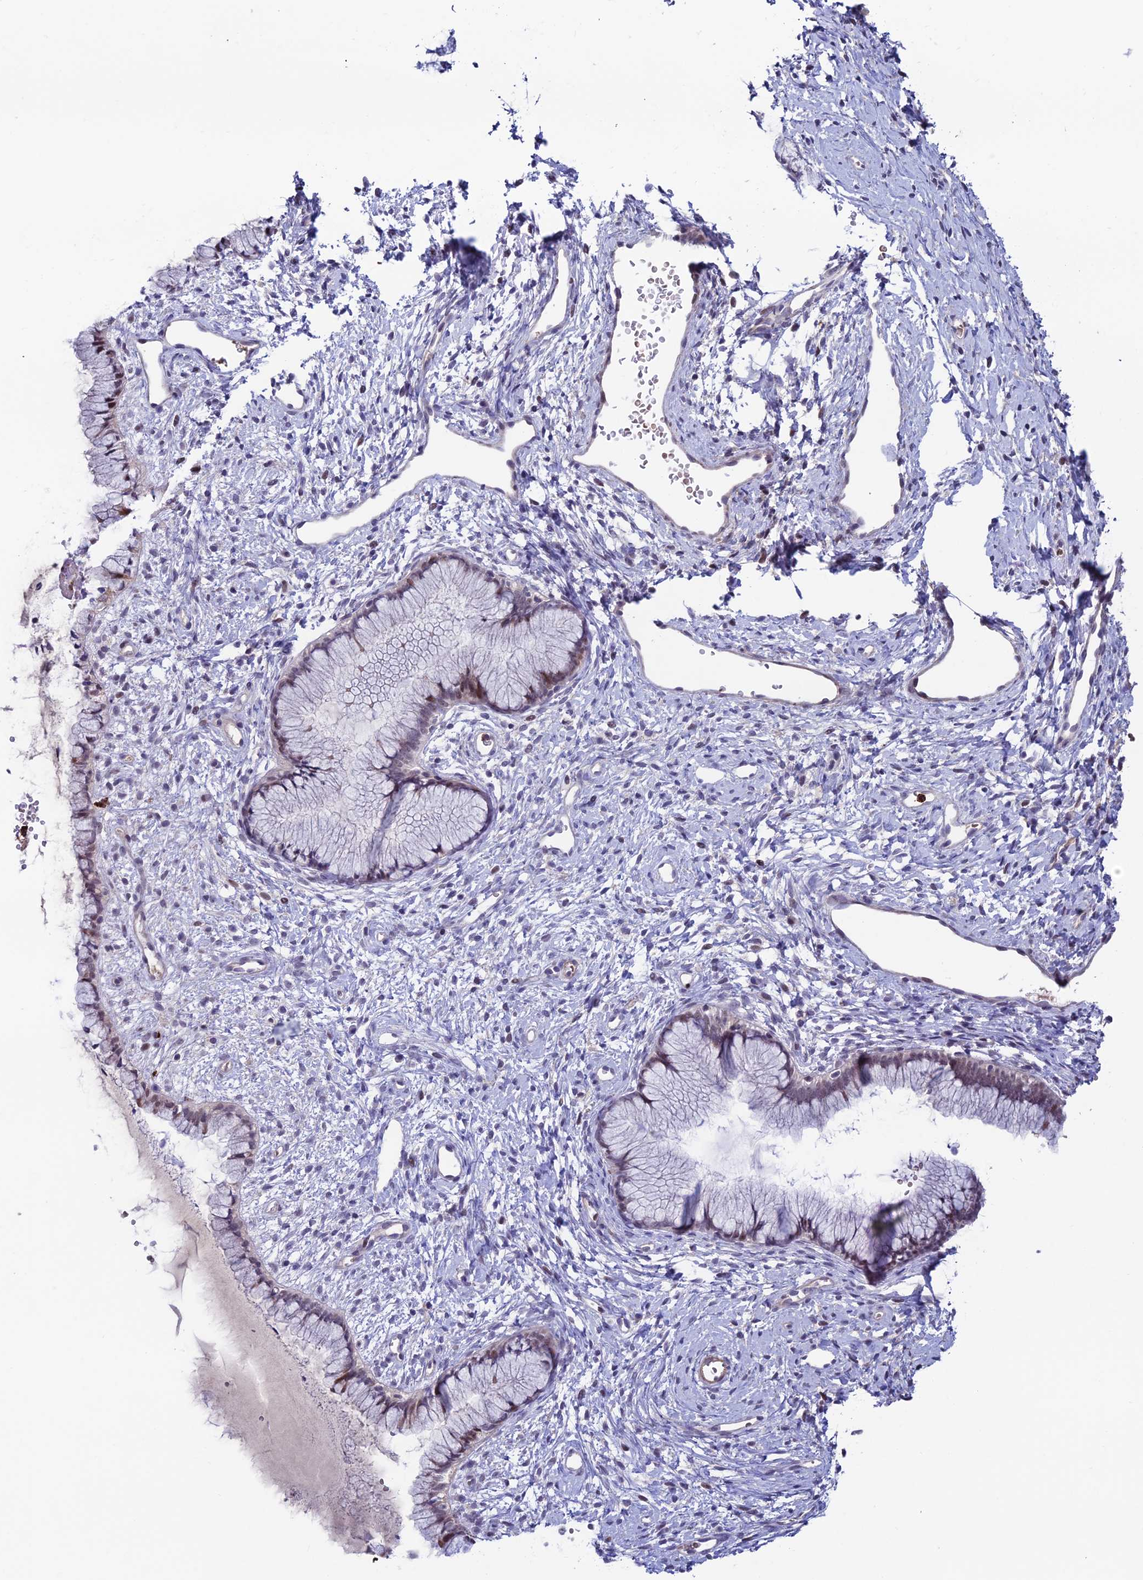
{"staining": {"intensity": "weak", "quantity": "<25%", "location": "nuclear"}, "tissue": "cervix", "cell_type": "Glandular cells", "image_type": "normal", "snomed": [{"axis": "morphology", "description": "Normal tissue, NOS"}, {"axis": "topography", "description": "Cervix"}], "caption": "IHC micrograph of unremarkable human cervix stained for a protein (brown), which reveals no expression in glandular cells. Brightfield microscopy of IHC stained with DAB (3,3'-diaminobenzidine) (brown) and hematoxylin (blue), captured at high magnification.", "gene": "COL6A6", "patient": {"sex": "female", "age": 42}}